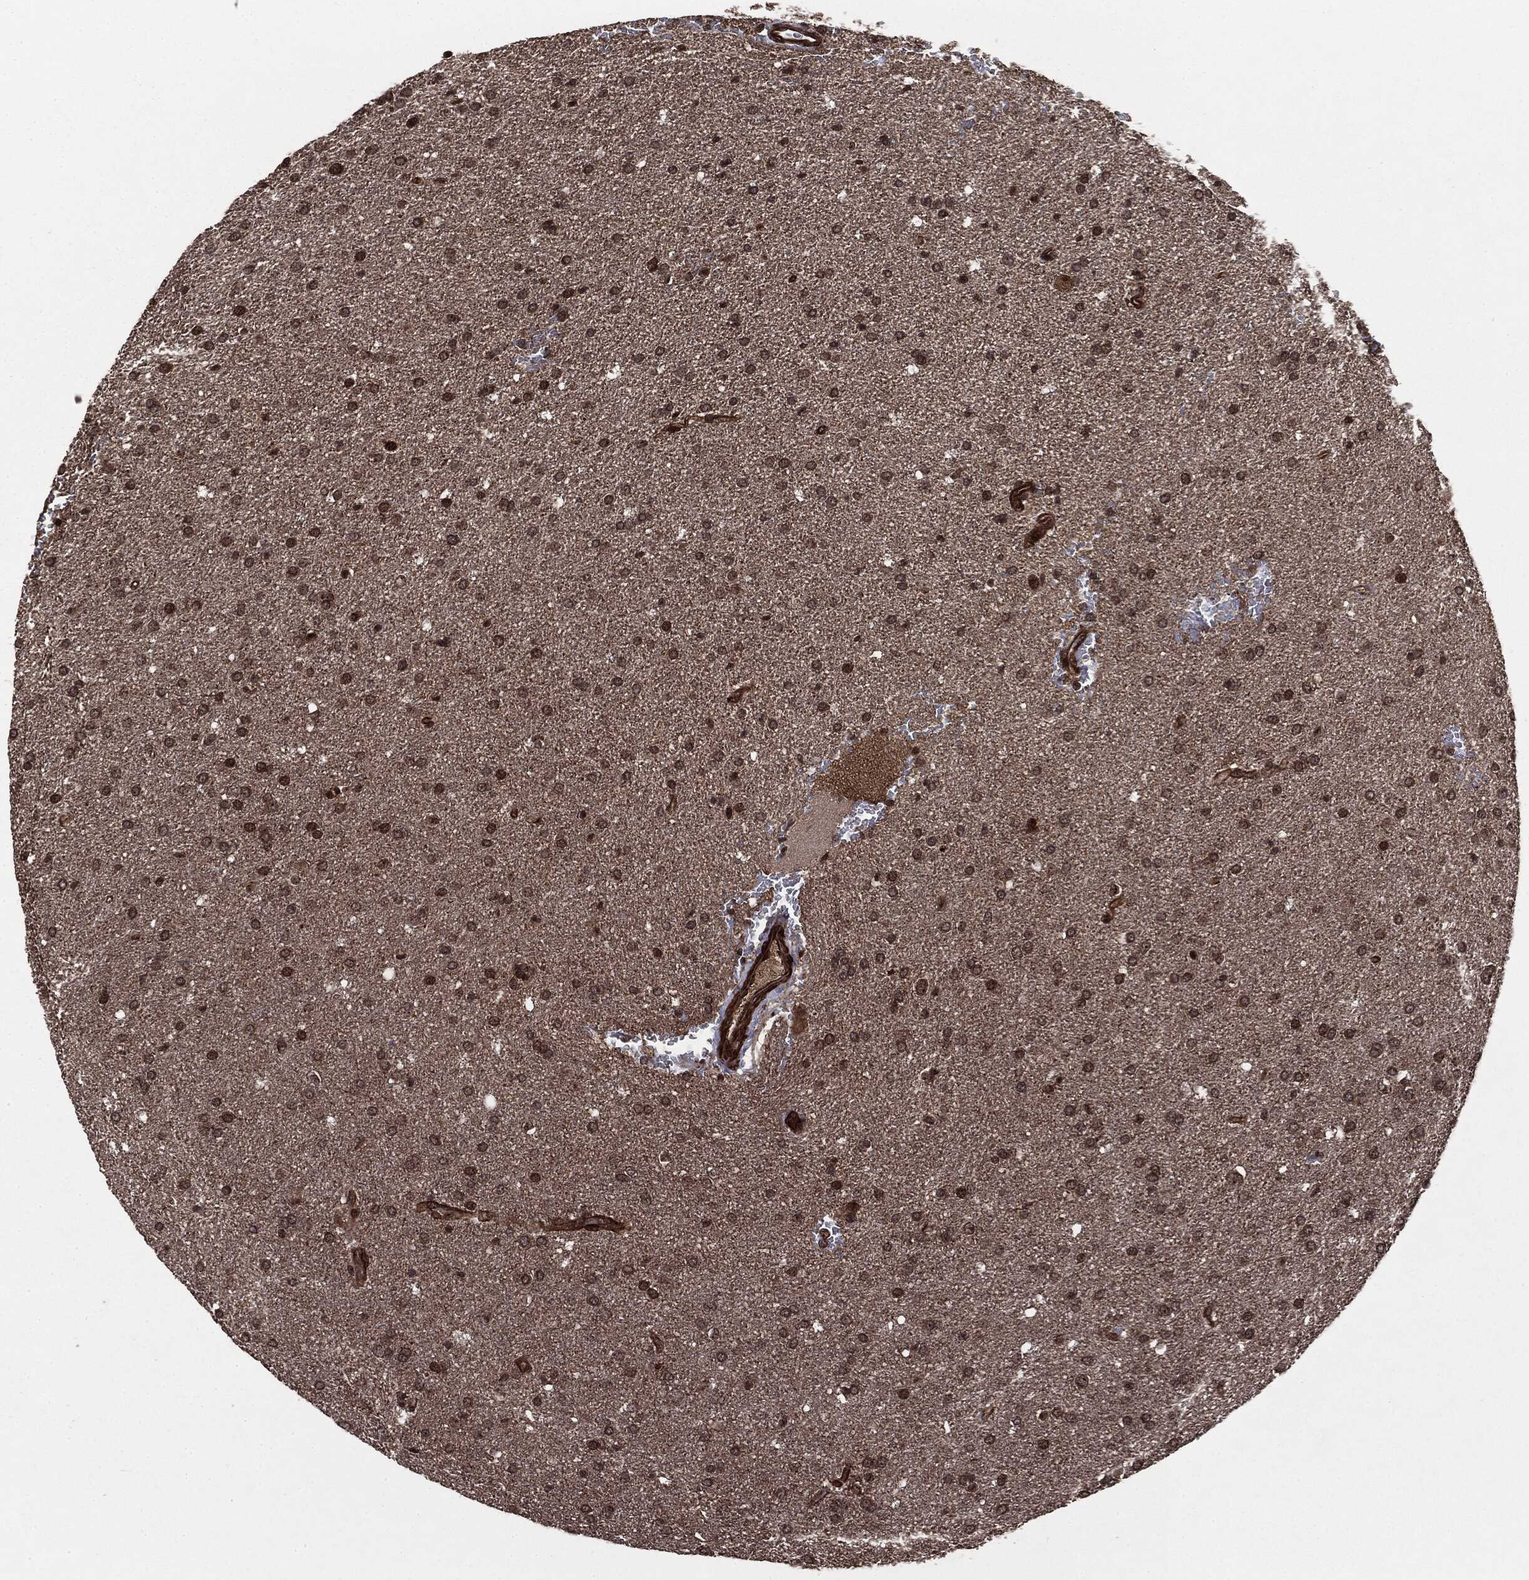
{"staining": {"intensity": "moderate", "quantity": ">75%", "location": "nuclear"}, "tissue": "glioma", "cell_type": "Tumor cells", "image_type": "cancer", "snomed": [{"axis": "morphology", "description": "Glioma, malignant, Low grade"}, {"axis": "topography", "description": "Brain"}], "caption": "Immunohistochemical staining of glioma shows medium levels of moderate nuclear staining in approximately >75% of tumor cells.", "gene": "CARD6", "patient": {"sex": "female", "age": 37}}